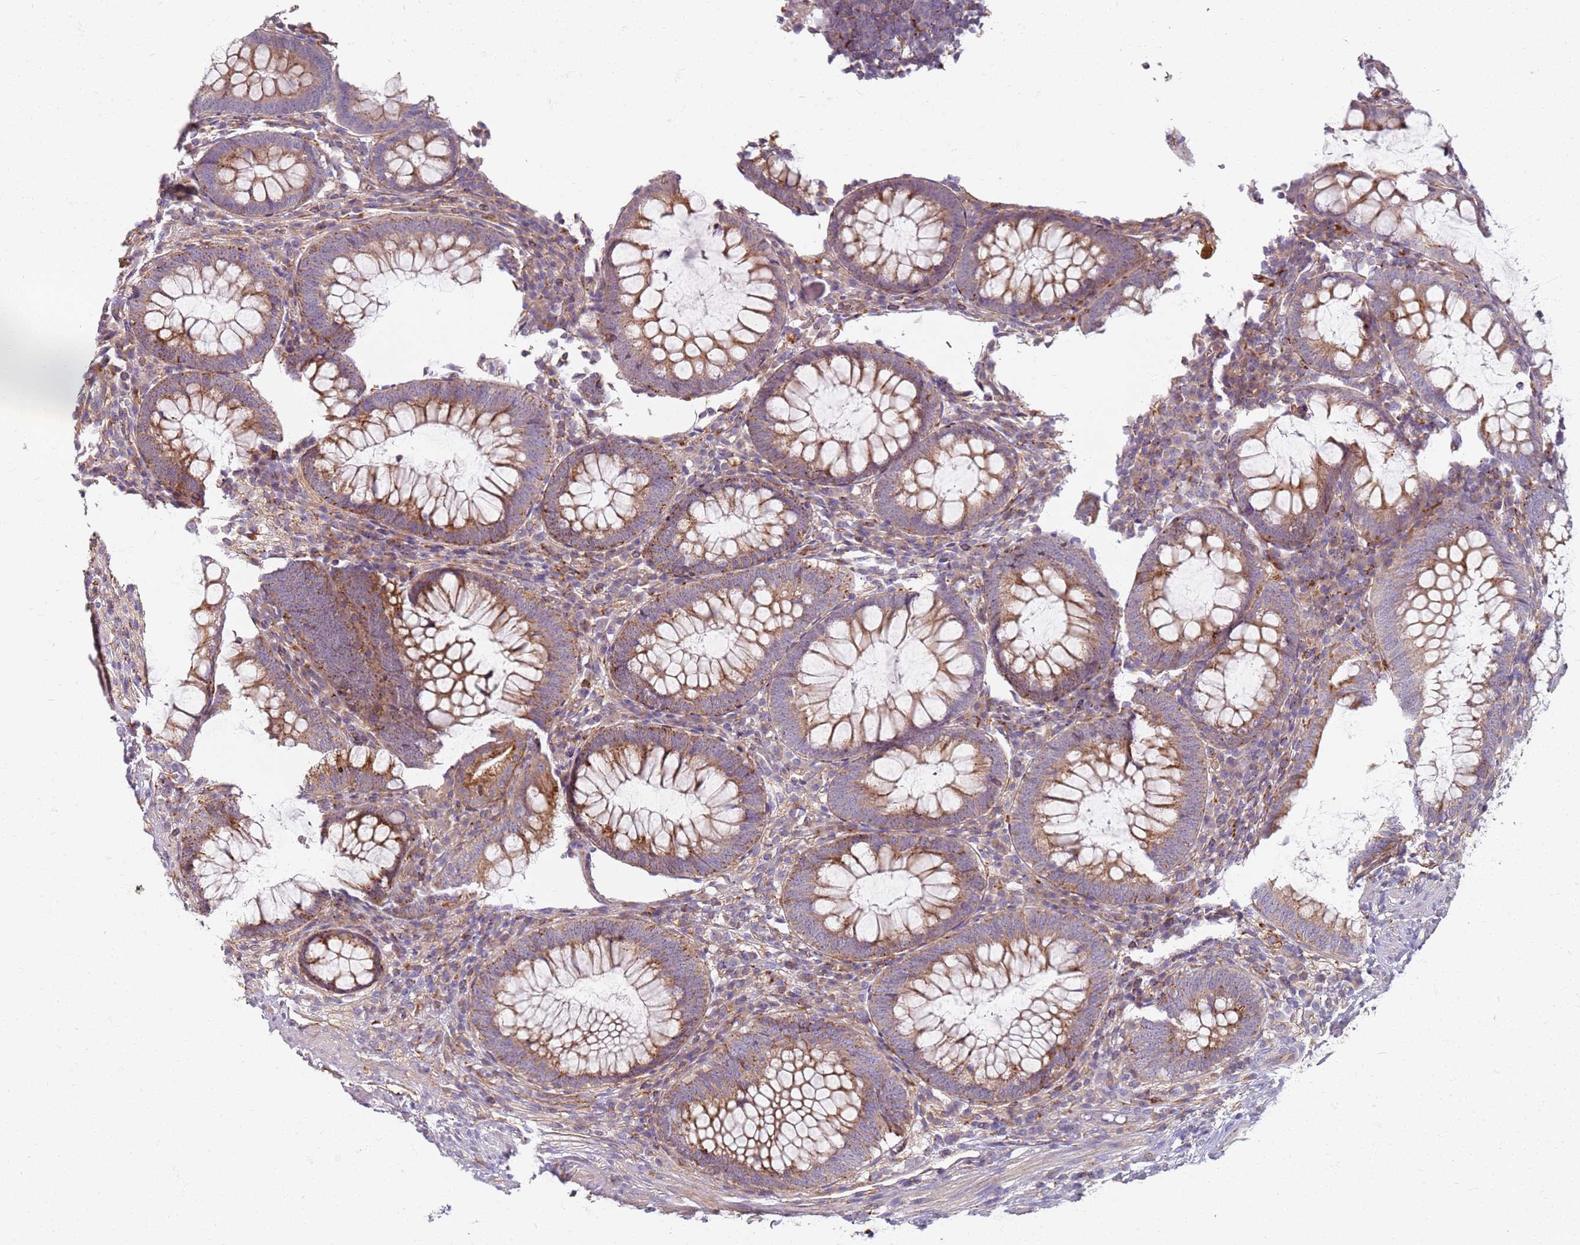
{"staining": {"intensity": "moderate", "quantity": ">75%", "location": "cytoplasmic/membranous"}, "tissue": "appendix", "cell_type": "Glandular cells", "image_type": "normal", "snomed": [{"axis": "morphology", "description": "Normal tissue, NOS"}, {"axis": "topography", "description": "Appendix"}], "caption": "A brown stain shows moderate cytoplasmic/membranous staining of a protein in glandular cells of normal appendix.", "gene": "PROKR2", "patient": {"sex": "male", "age": 83}}